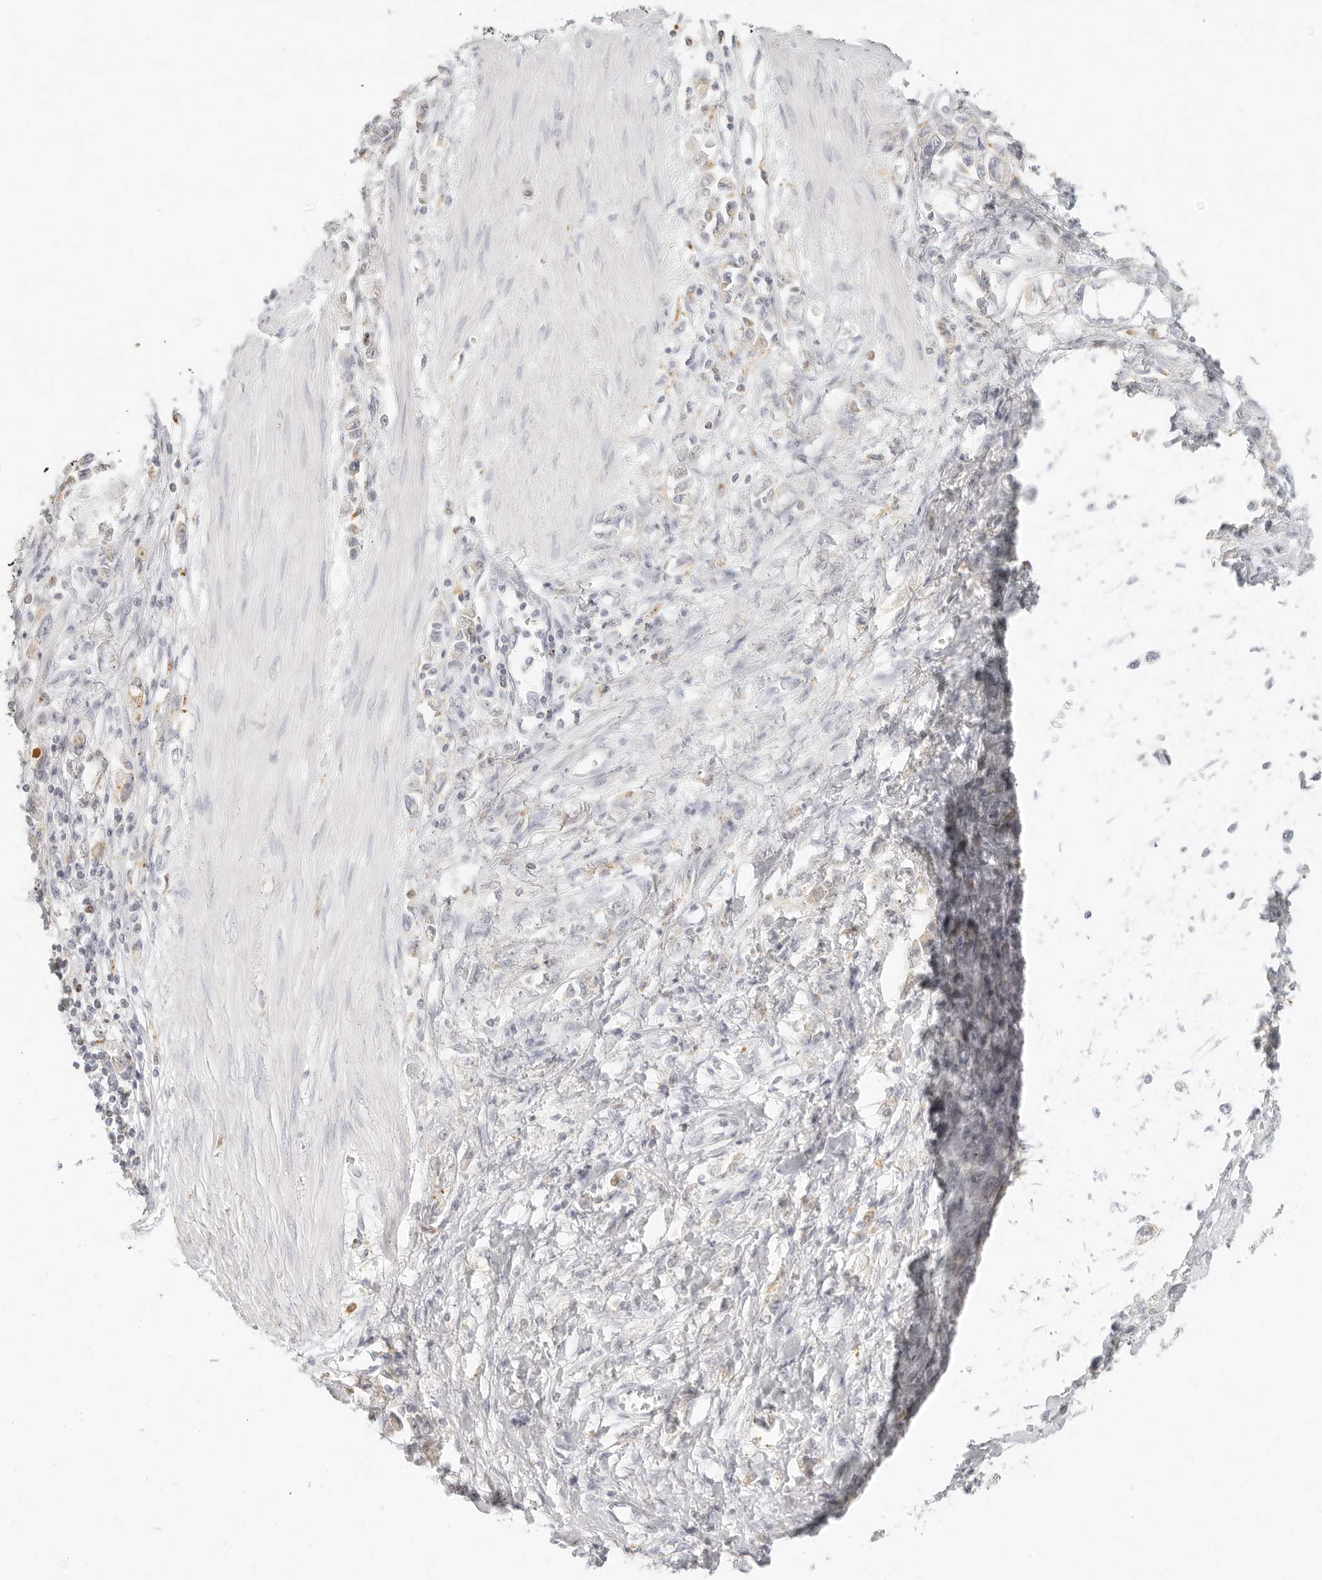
{"staining": {"intensity": "weak", "quantity": "<25%", "location": "cytoplasmic/membranous"}, "tissue": "stomach cancer", "cell_type": "Tumor cells", "image_type": "cancer", "snomed": [{"axis": "morphology", "description": "Adenocarcinoma, NOS"}, {"axis": "topography", "description": "Stomach"}], "caption": "The immunohistochemistry micrograph has no significant positivity in tumor cells of stomach adenocarcinoma tissue. (DAB (3,3'-diaminobenzidine) IHC with hematoxylin counter stain).", "gene": "RNASET2", "patient": {"sex": "female", "age": 76}}